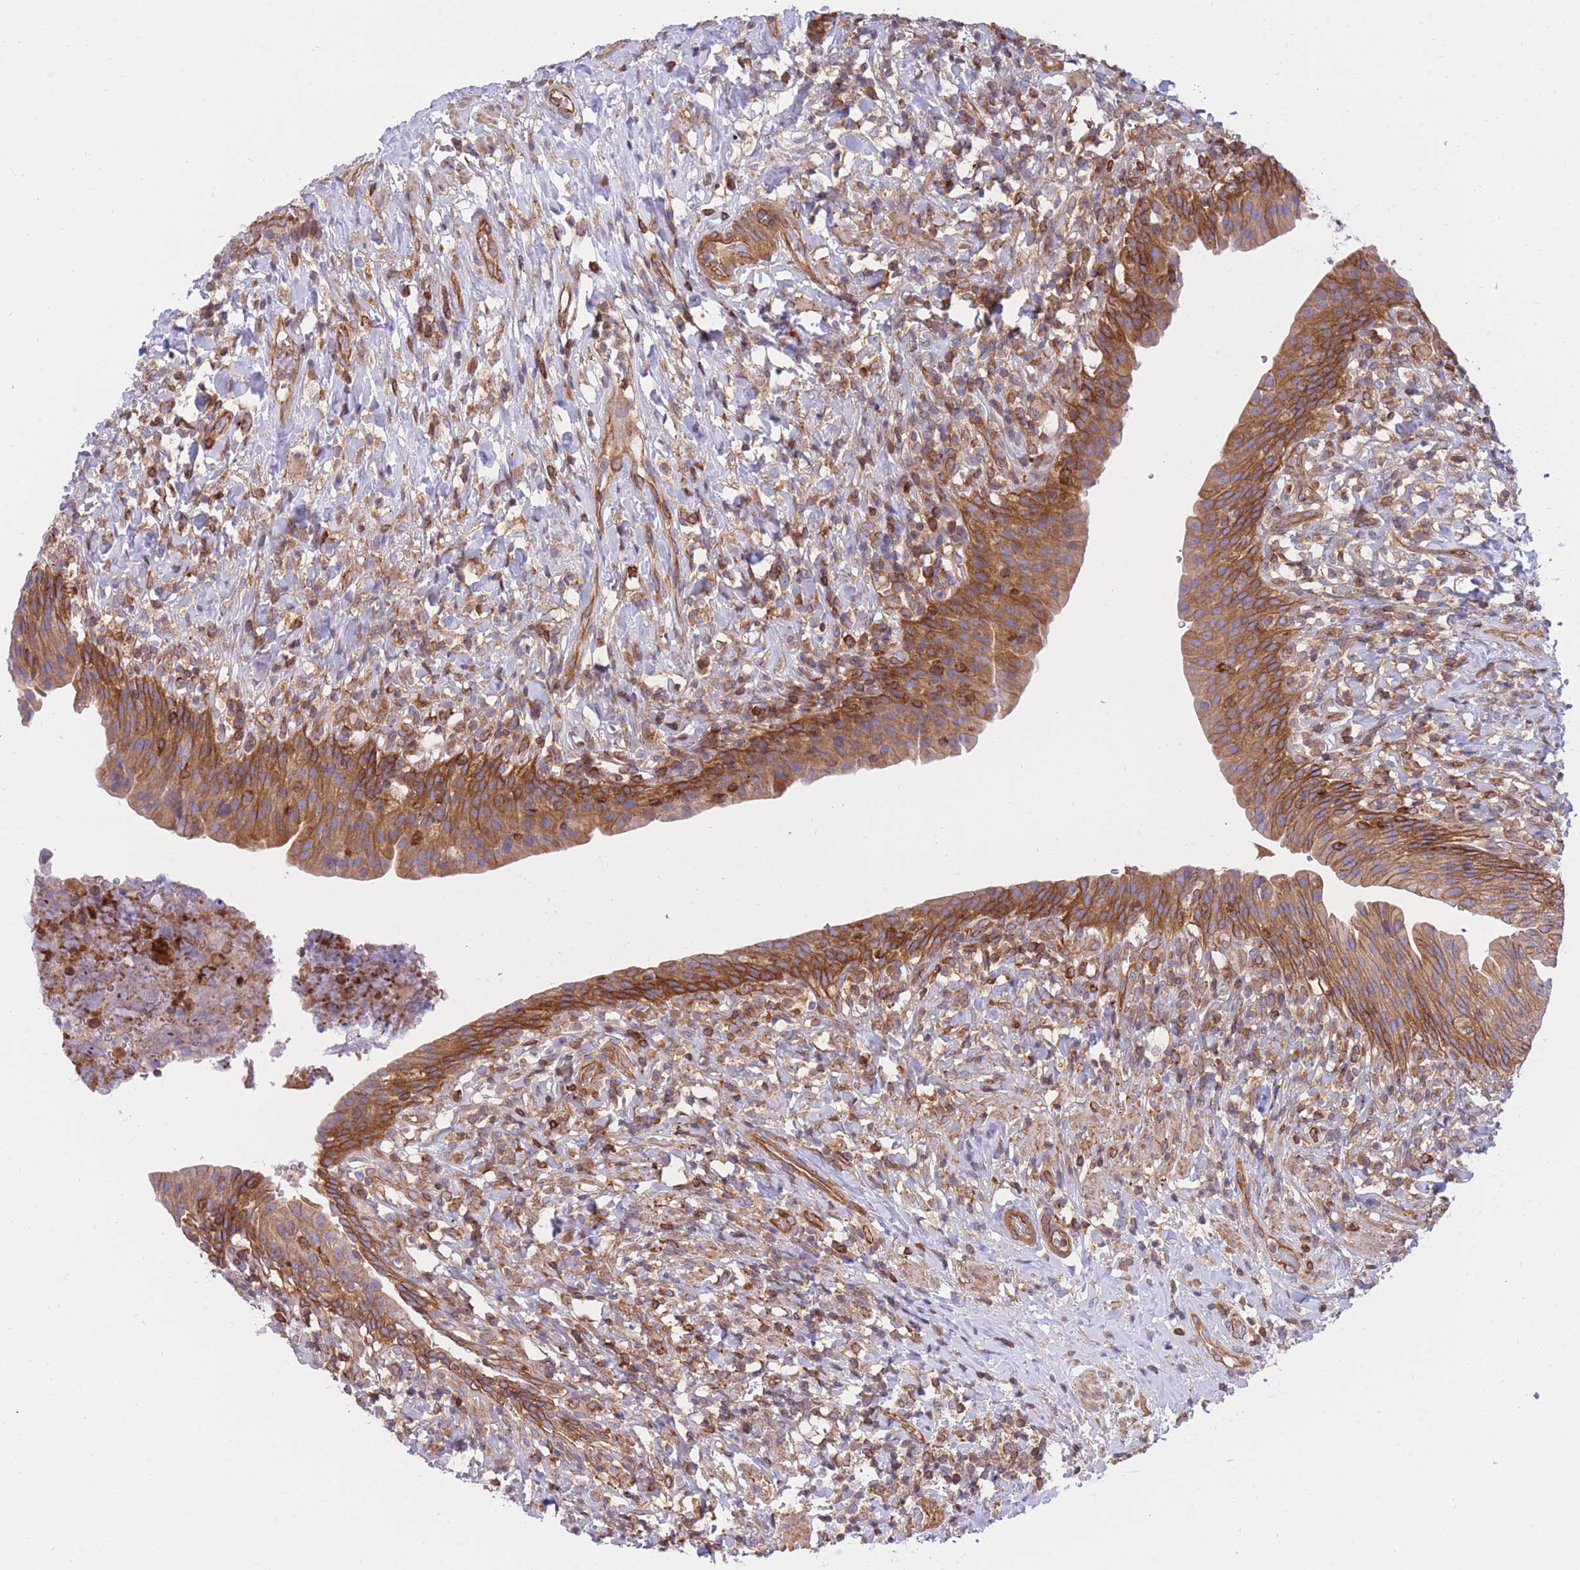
{"staining": {"intensity": "strong", "quantity": ">75%", "location": "cytoplasmic/membranous"}, "tissue": "urinary bladder", "cell_type": "Urothelial cells", "image_type": "normal", "snomed": [{"axis": "morphology", "description": "Normal tissue, NOS"}, {"axis": "morphology", "description": "Inflammation, NOS"}, {"axis": "topography", "description": "Urinary bladder"}], "caption": "Immunohistochemistry (DAB) staining of unremarkable urinary bladder demonstrates strong cytoplasmic/membranous protein staining in about >75% of urothelial cells.", "gene": "REM1", "patient": {"sex": "male", "age": 64}}